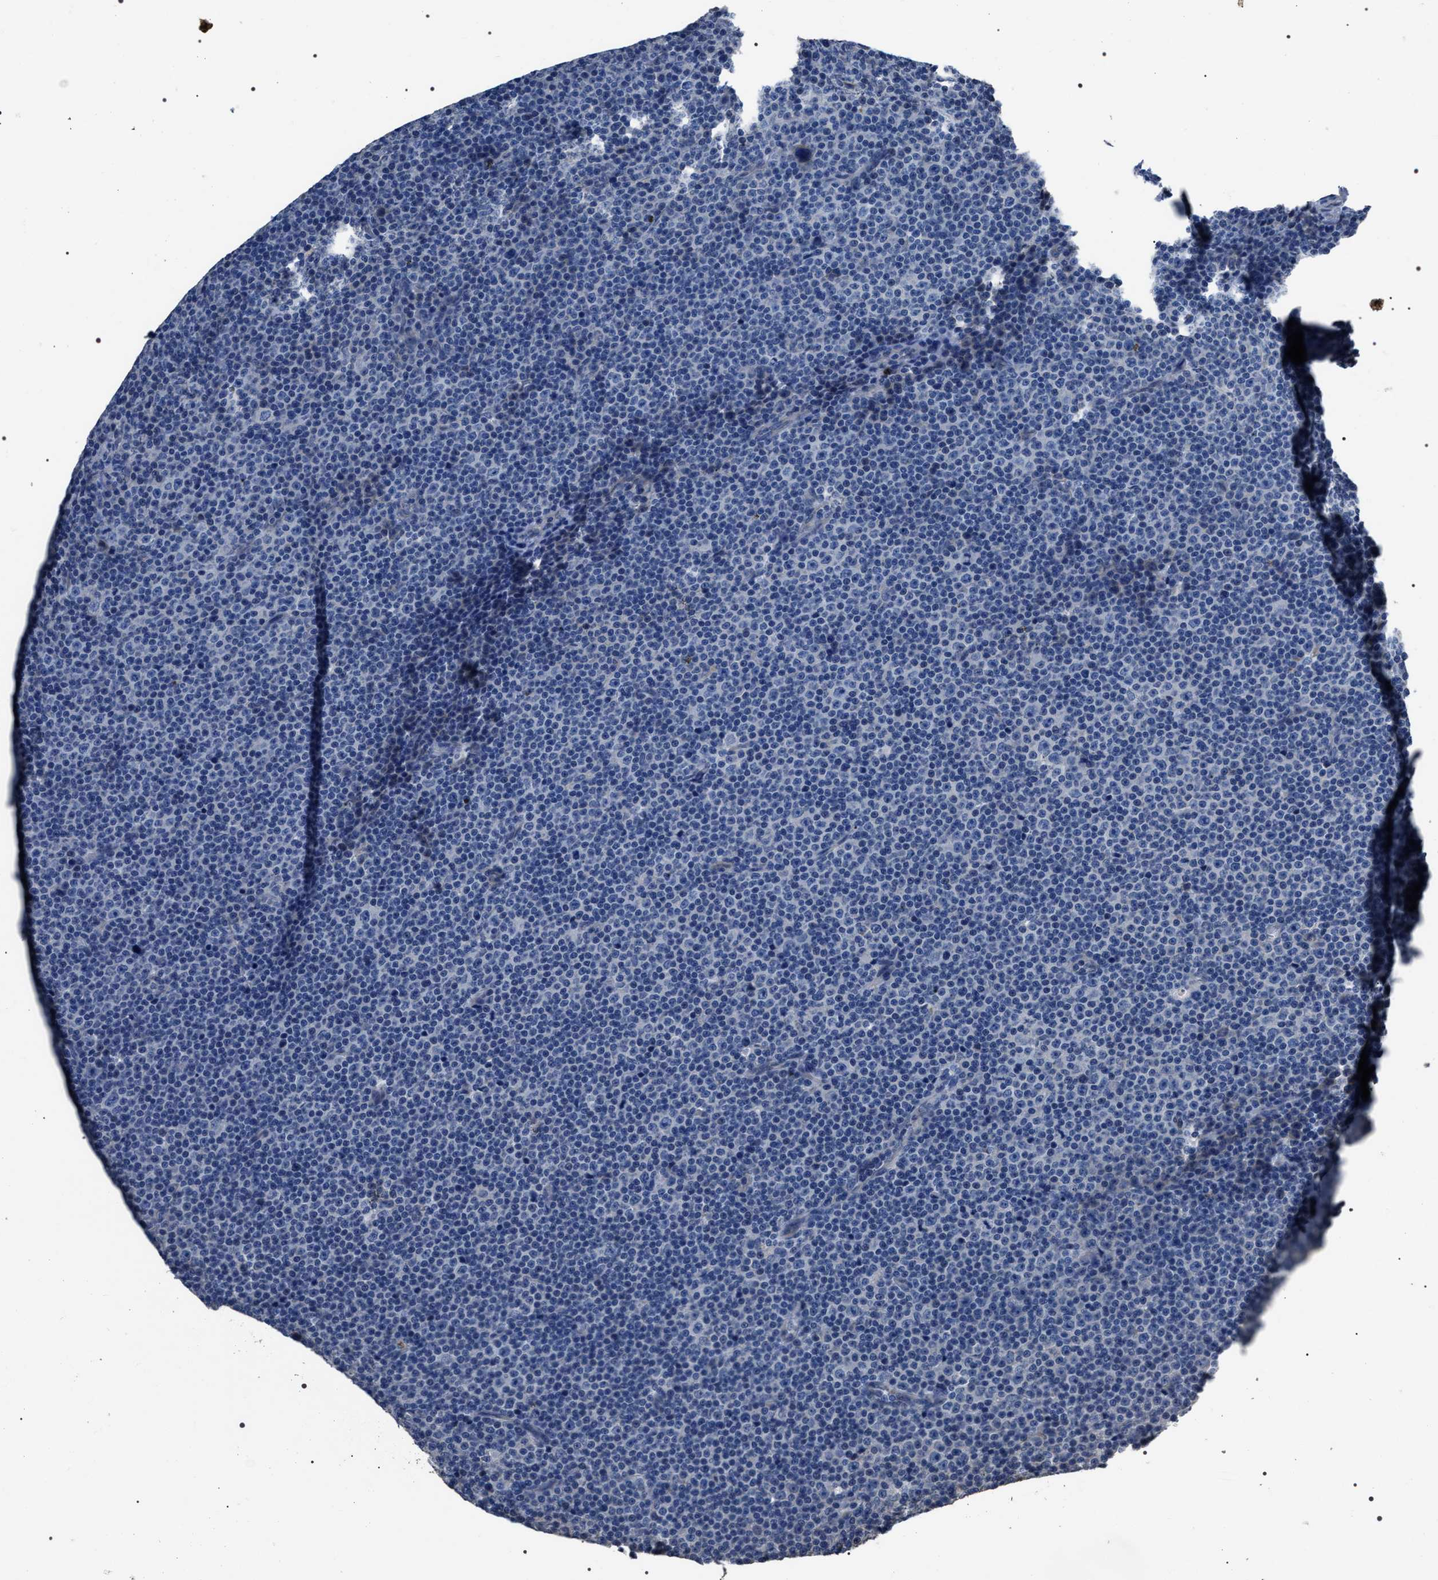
{"staining": {"intensity": "negative", "quantity": "none", "location": "none"}, "tissue": "lymphoma", "cell_type": "Tumor cells", "image_type": "cancer", "snomed": [{"axis": "morphology", "description": "Malignant lymphoma, non-Hodgkin's type, Low grade"}, {"axis": "topography", "description": "Lymph node"}], "caption": "An image of lymphoma stained for a protein displays no brown staining in tumor cells.", "gene": "TRIM54", "patient": {"sex": "female", "age": 67}}